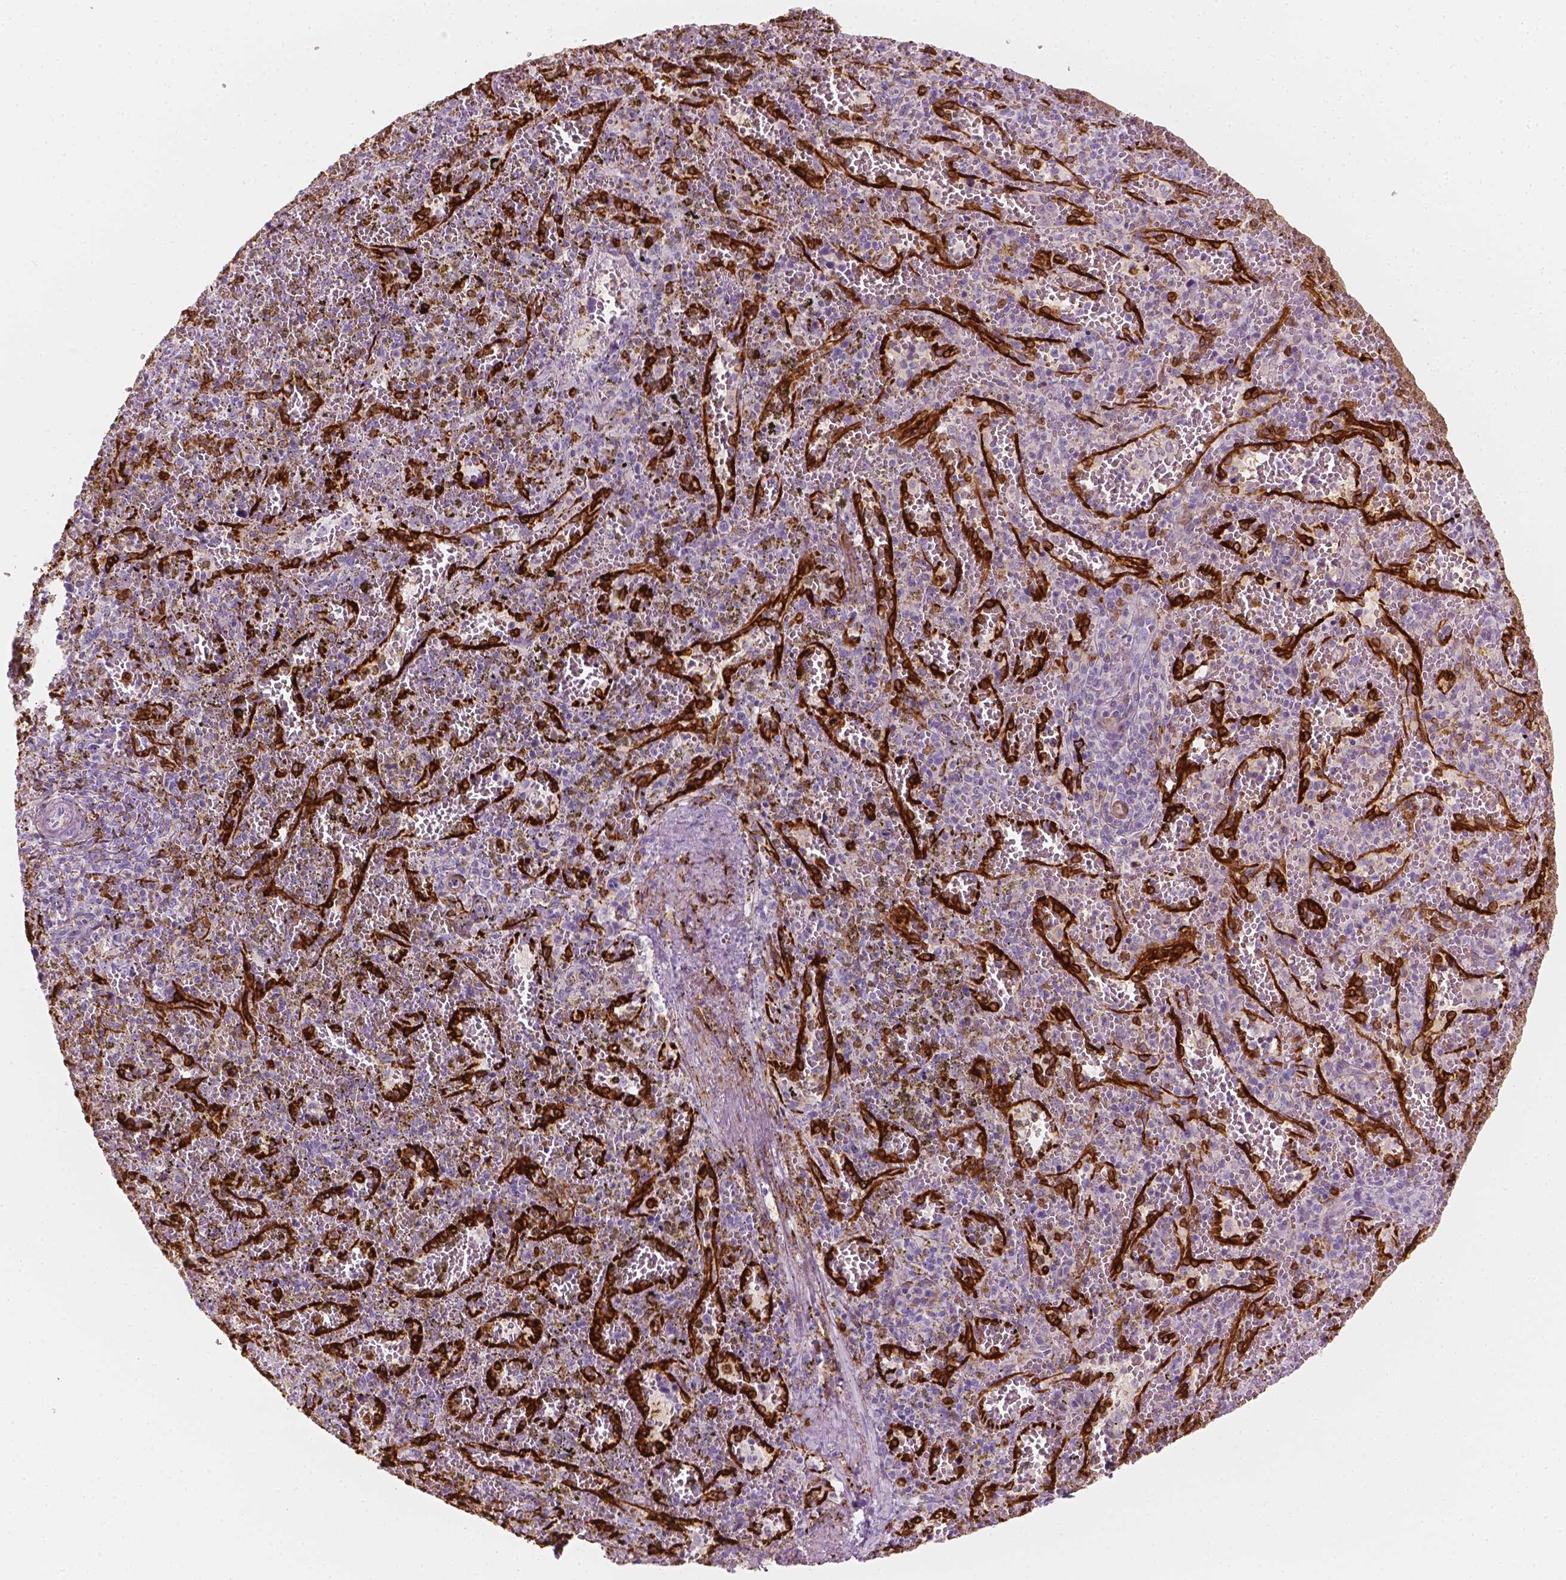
{"staining": {"intensity": "strong", "quantity": "<25%", "location": "cytoplasmic/membranous"}, "tissue": "spleen", "cell_type": "Cells in red pulp", "image_type": "normal", "snomed": [{"axis": "morphology", "description": "Normal tissue, NOS"}, {"axis": "topography", "description": "Spleen"}], "caption": "This micrograph reveals IHC staining of unremarkable human spleen, with medium strong cytoplasmic/membranous staining in about <25% of cells in red pulp.", "gene": "CES1", "patient": {"sex": "female", "age": 50}}